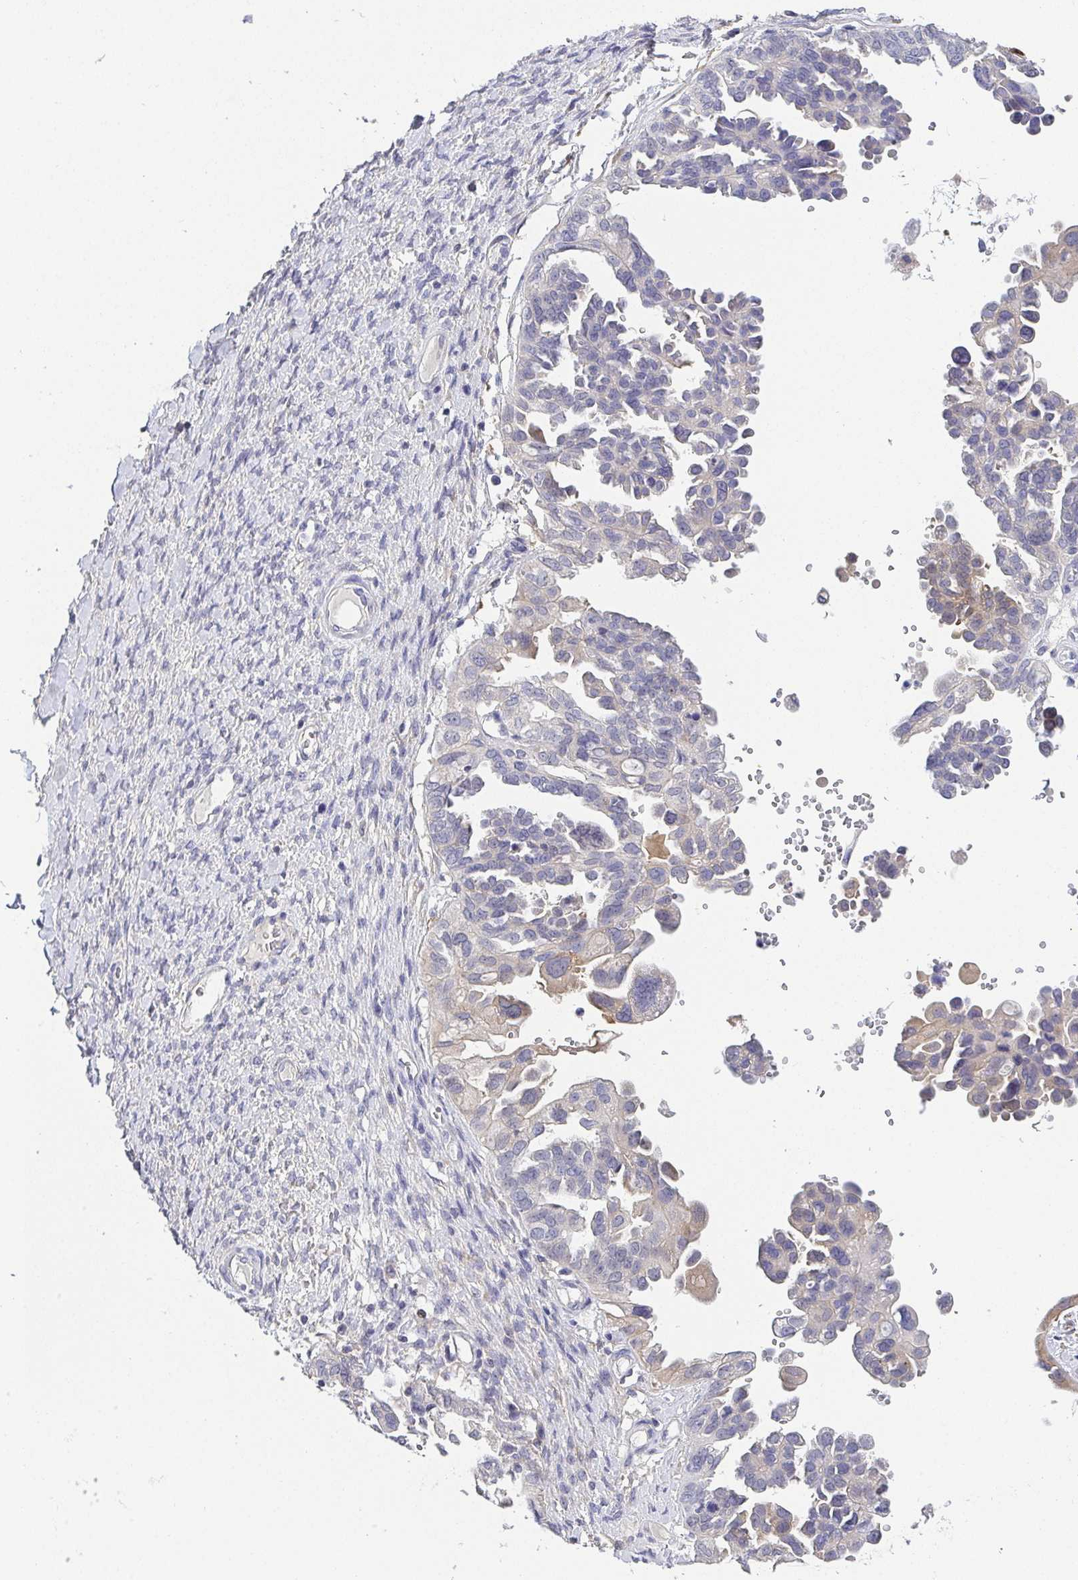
{"staining": {"intensity": "negative", "quantity": "none", "location": "none"}, "tissue": "ovarian cancer", "cell_type": "Tumor cells", "image_type": "cancer", "snomed": [{"axis": "morphology", "description": "Cystadenocarcinoma, serous, NOS"}, {"axis": "topography", "description": "Ovary"}], "caption": "Ovarian cancer stained for a protein using immunohistochemistry (IHC) reveals no positivity tumor cells.", "gene": "RNASE7", "patient": {"sex": "female", "age": 53}}